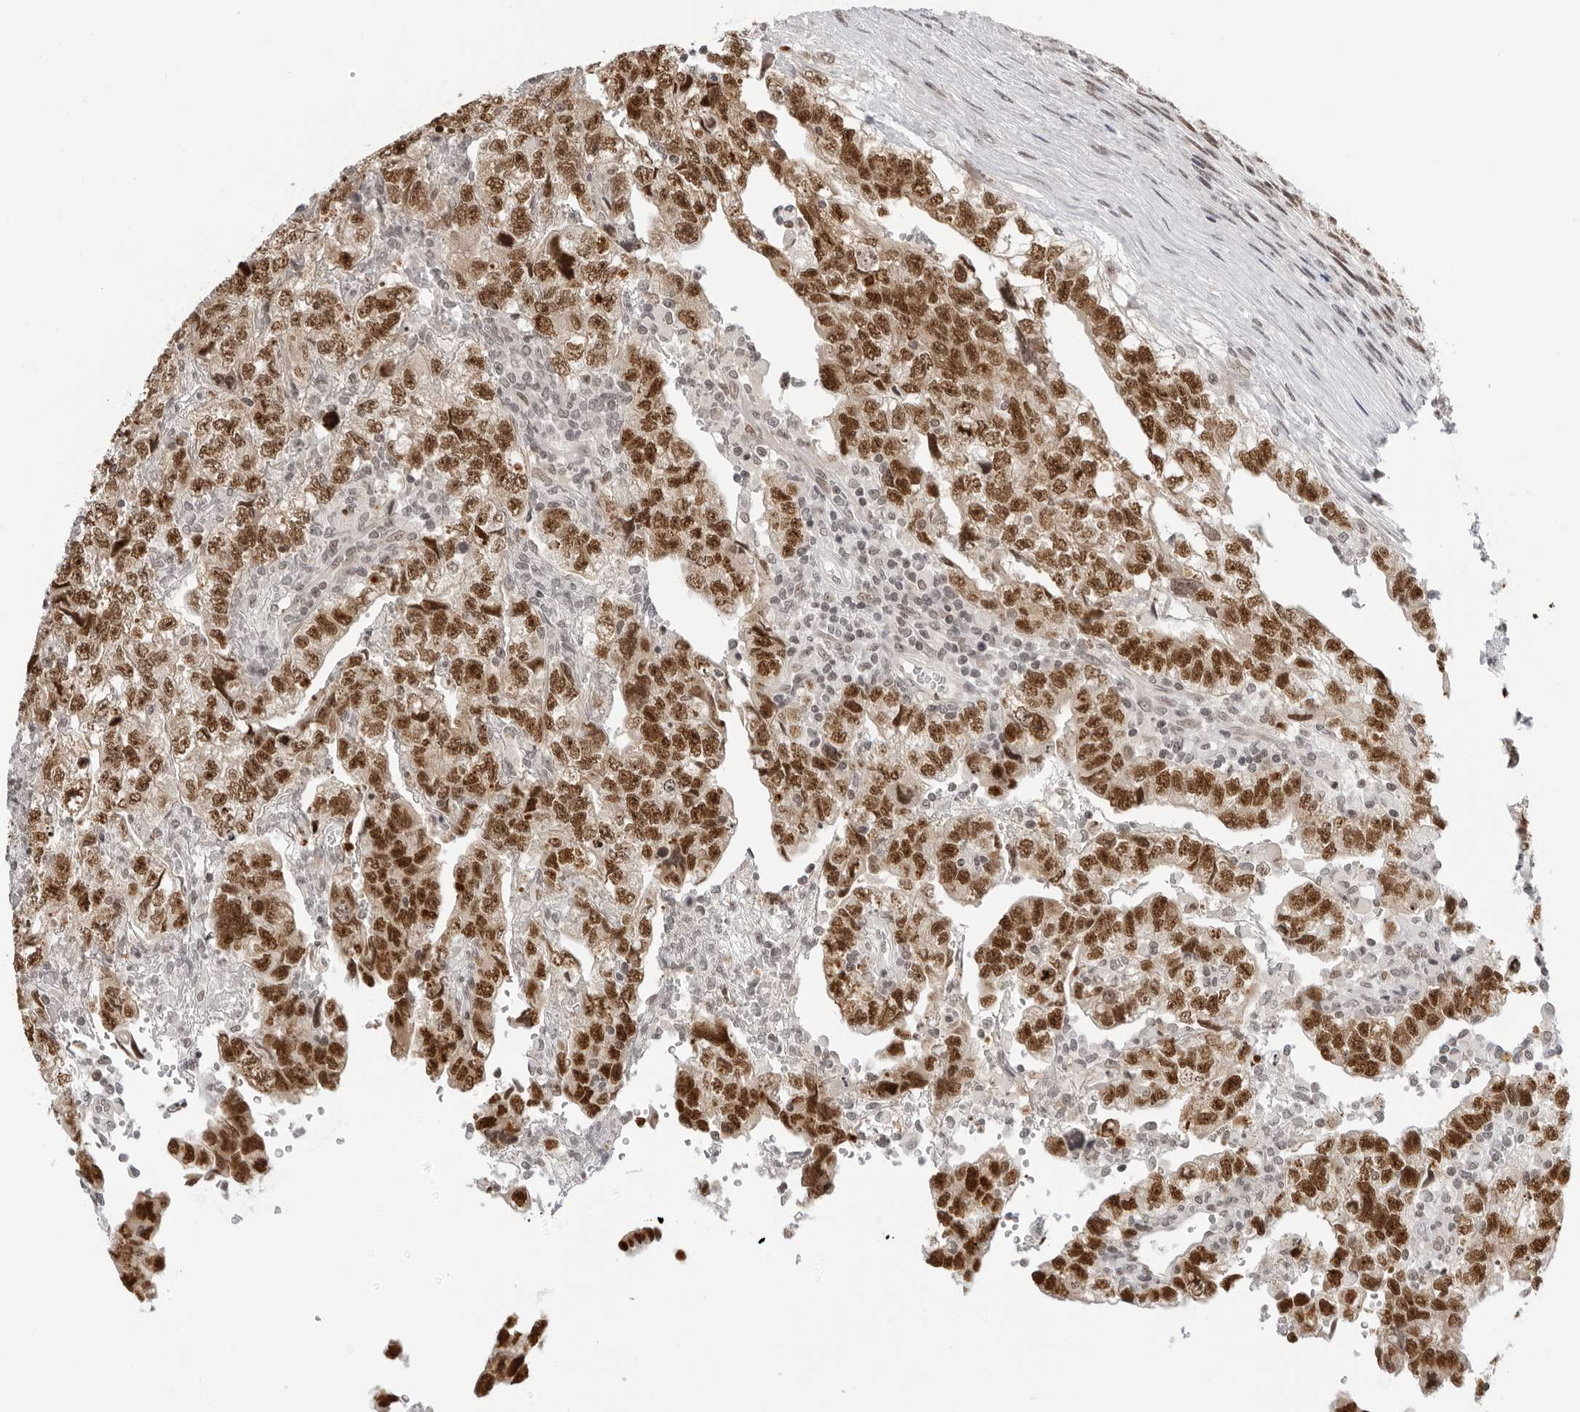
{"staining": {"intensity": "strong", "quantity": ">75%", "location": "nuclear"}, "tissue": "testis cancer", "cell_type": "Tumor cells", "image_type": "cancer", "snomed": [{"axis": "morphology", "description": "Normal tissue, NOS"}, {"axis": "morphology", "description": "Carcinoma, Embryonal, NOS"}, {"axis": "topography", "description": "Testis"}], "caption": "High-power microscopy captured an immunohistochemistry (IHC) photomicrograph of testis cancer (embryonal carcinoma), revealing strong nuclear expression in approximately >75% of tumor cells.", "gene": "MSH6", "patient": {"sex": "male", "age": 36}}